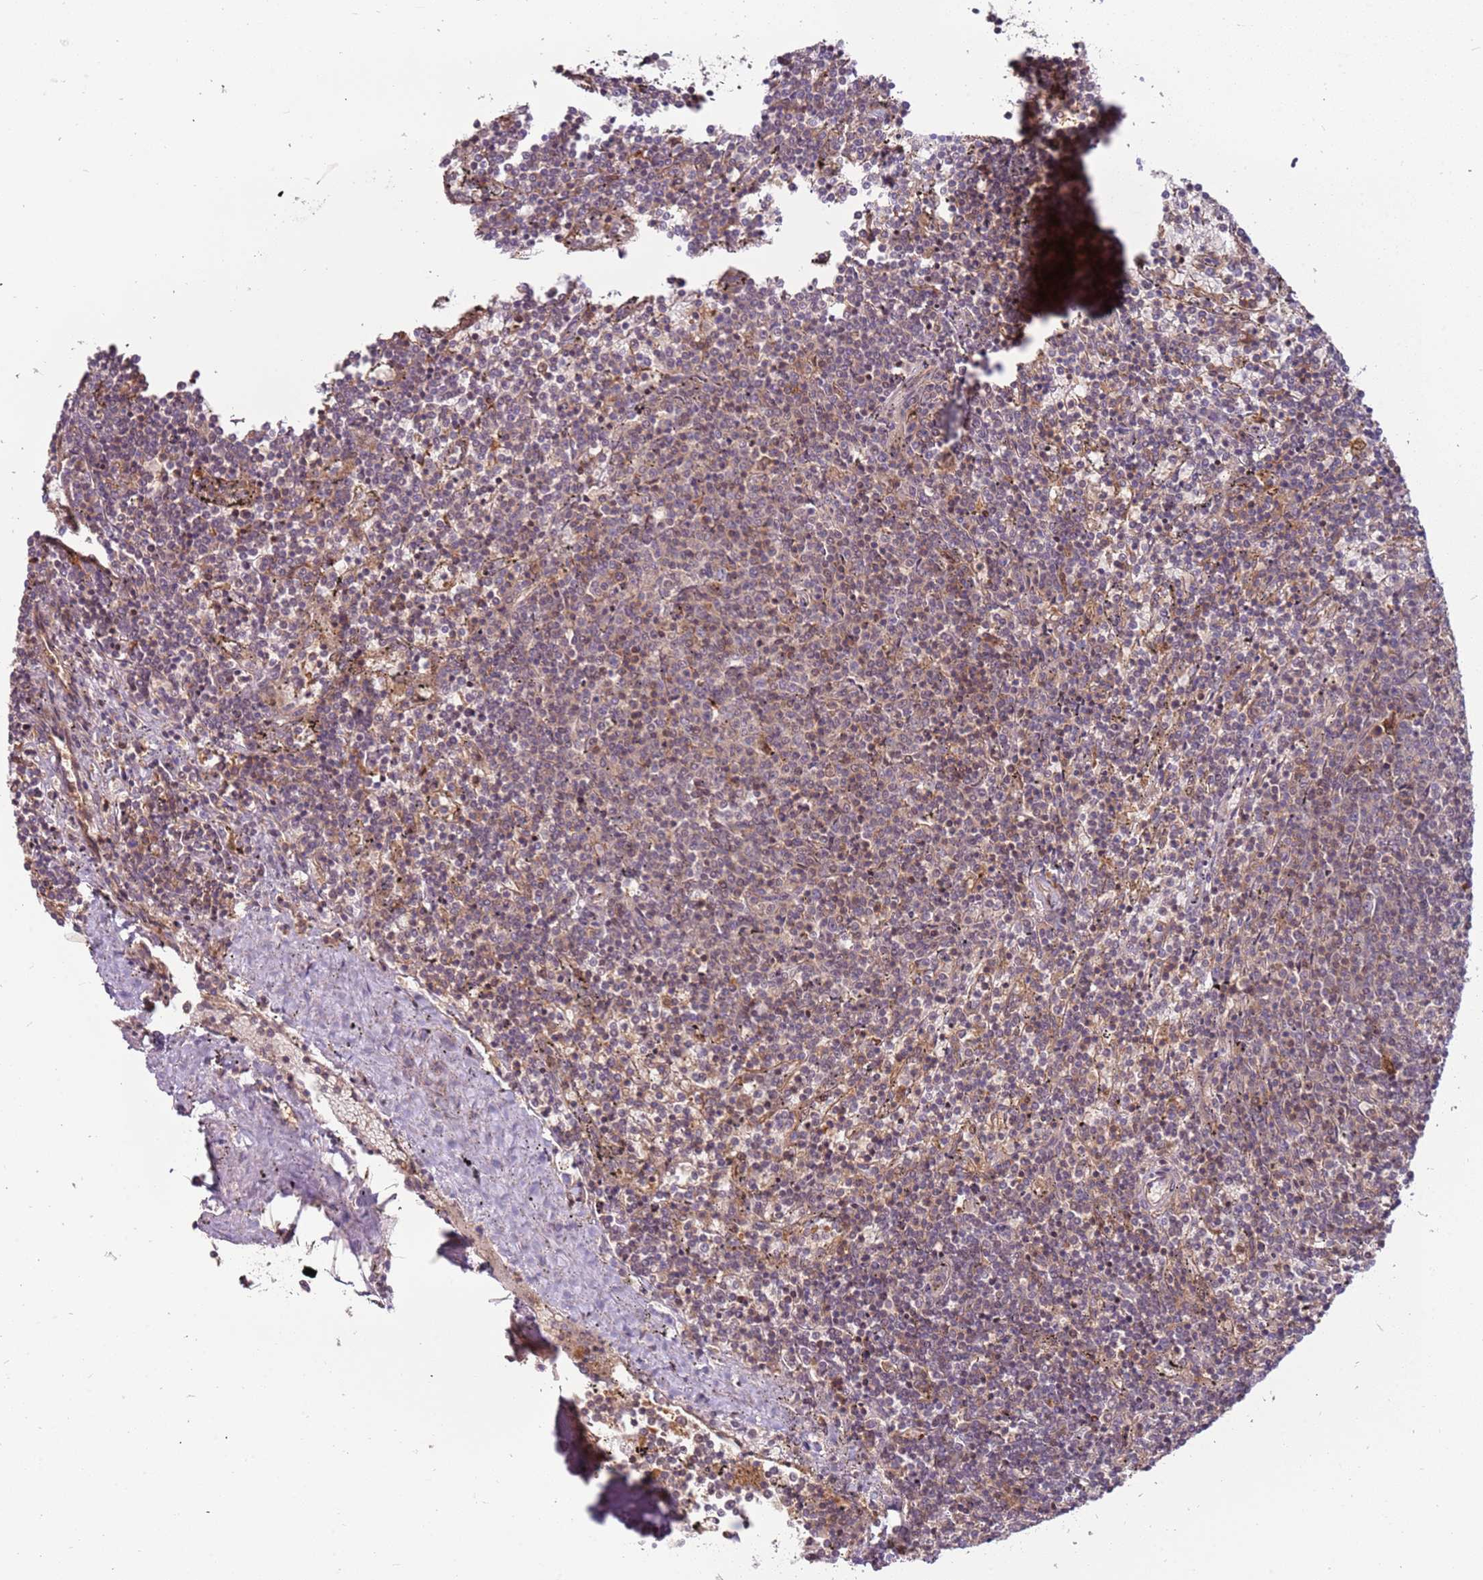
{"staining": {"intensity": "weak", "quantity": "<25%", "location": "cytoplasmic/membranous"}, "tissue": "lymphoma", "cell_type": "Tumor cells", "image_type": "cancer", "snomed": [{"axis": "morphology", "description": "Malignant lymphoma, non-Hodgkin's type, Low grade"}, {"axis": "topography", "description": "Spleen"}], "caption": "Immunohistochemistry histopathology image of malignant lymphoma, non-Hodgkin's type (low-grade) stained for a protein (brown), which reveals no expression in tumor cells.", "gene": "GSTO2", "patient": {"sex": "female", "age": 50}}